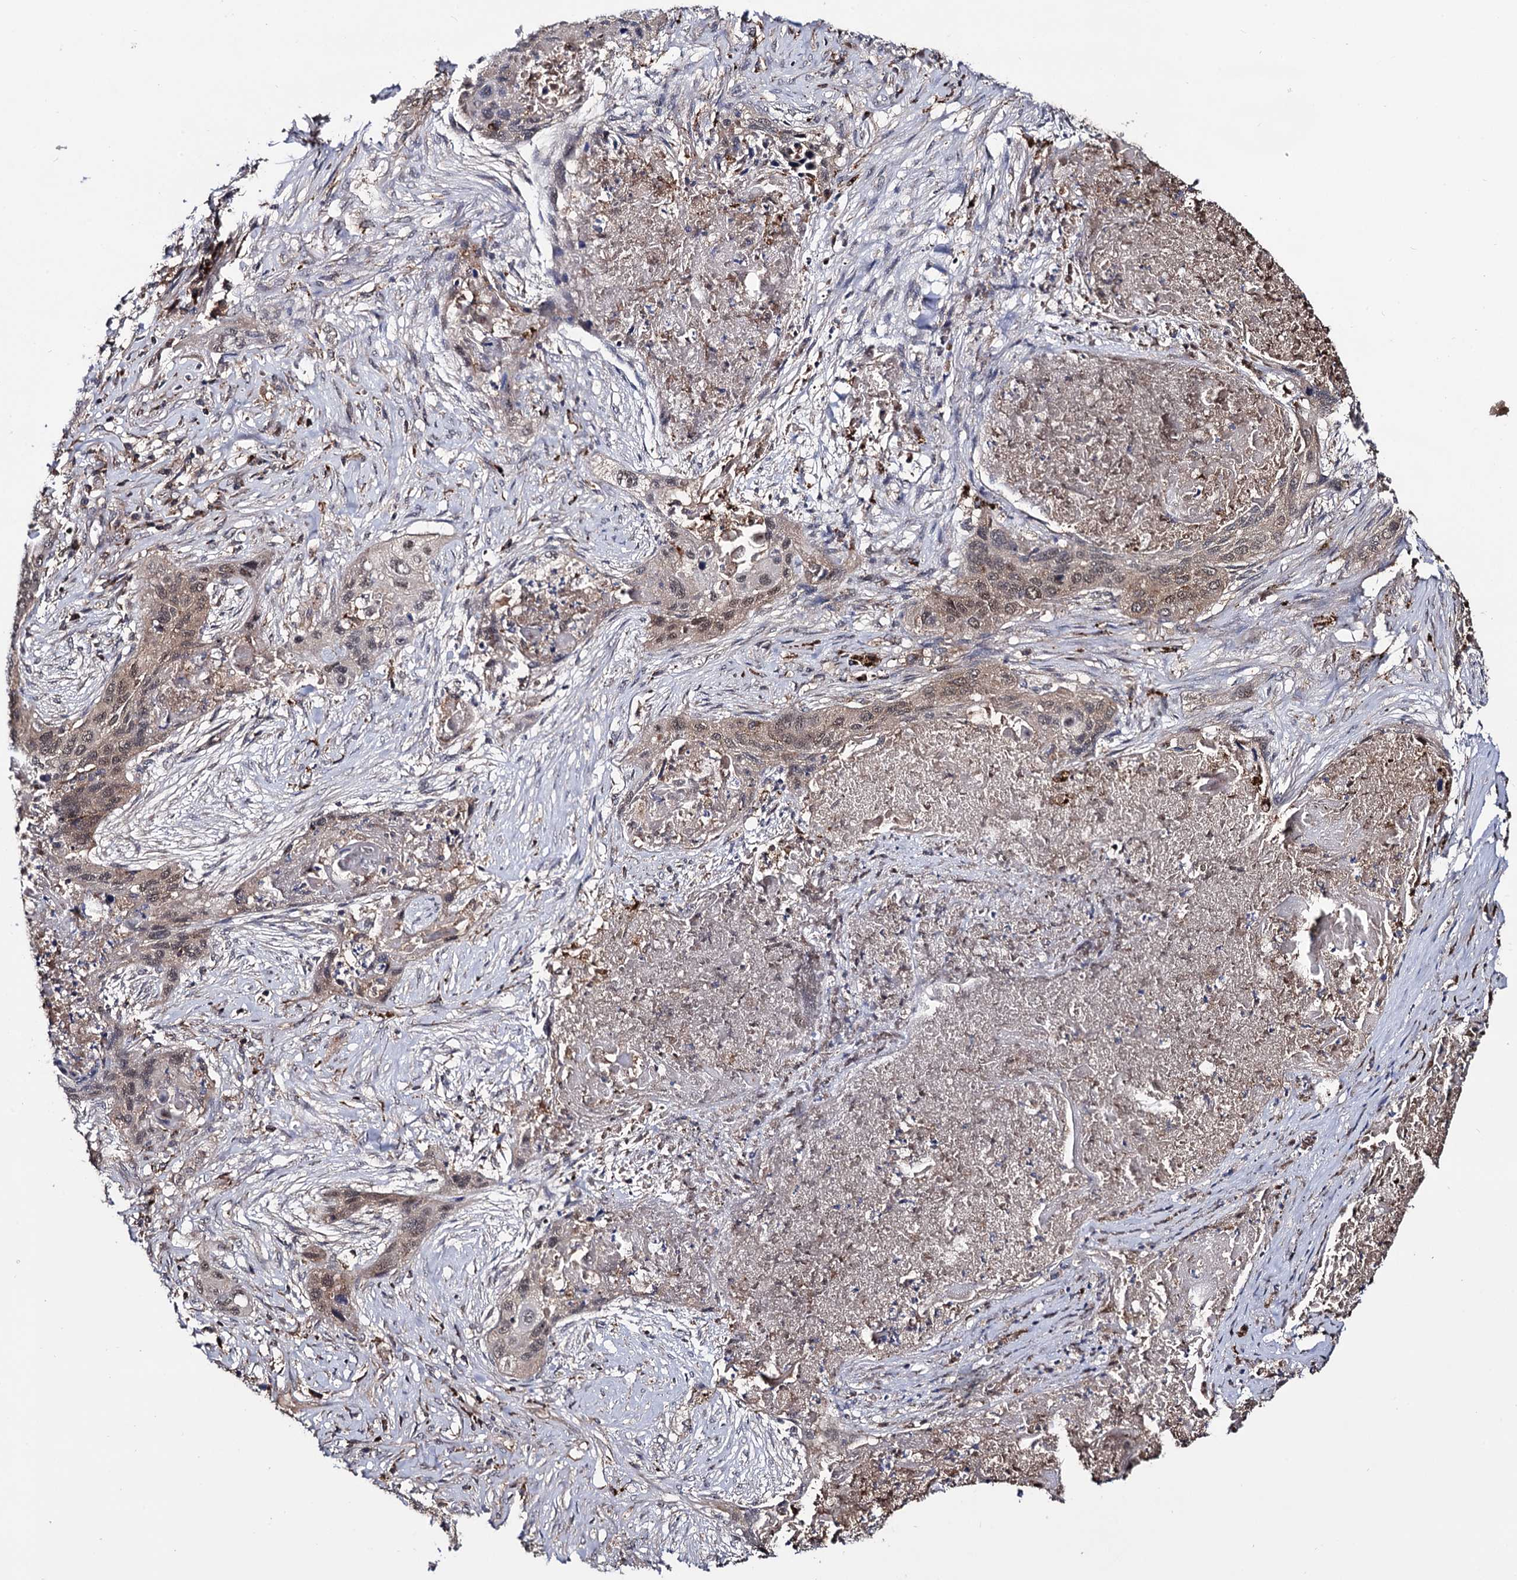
{"staining": {"intensity": "weak", "quantity": ">75%", "location": "cytoplasmic/membranous,nuclear"}, "tissue": "lung cancer", "cell_type": "Tumor cells", "image_type": "cancer", "snomed": [{"axis": "morphology", "description": "Squamous cell carcinoma, NOS"}, {"axis": "topography", "description": "Lung"}], "caption": "This is a micrograph of immunohistochemistry staining of squamous cell carcinoma (lung), which shows weak staining in the cytoplasmic/membranous and nuclear of tumor cells.", "gene": "MICAL2", "patient": {"sex": "female", "age": 63}}